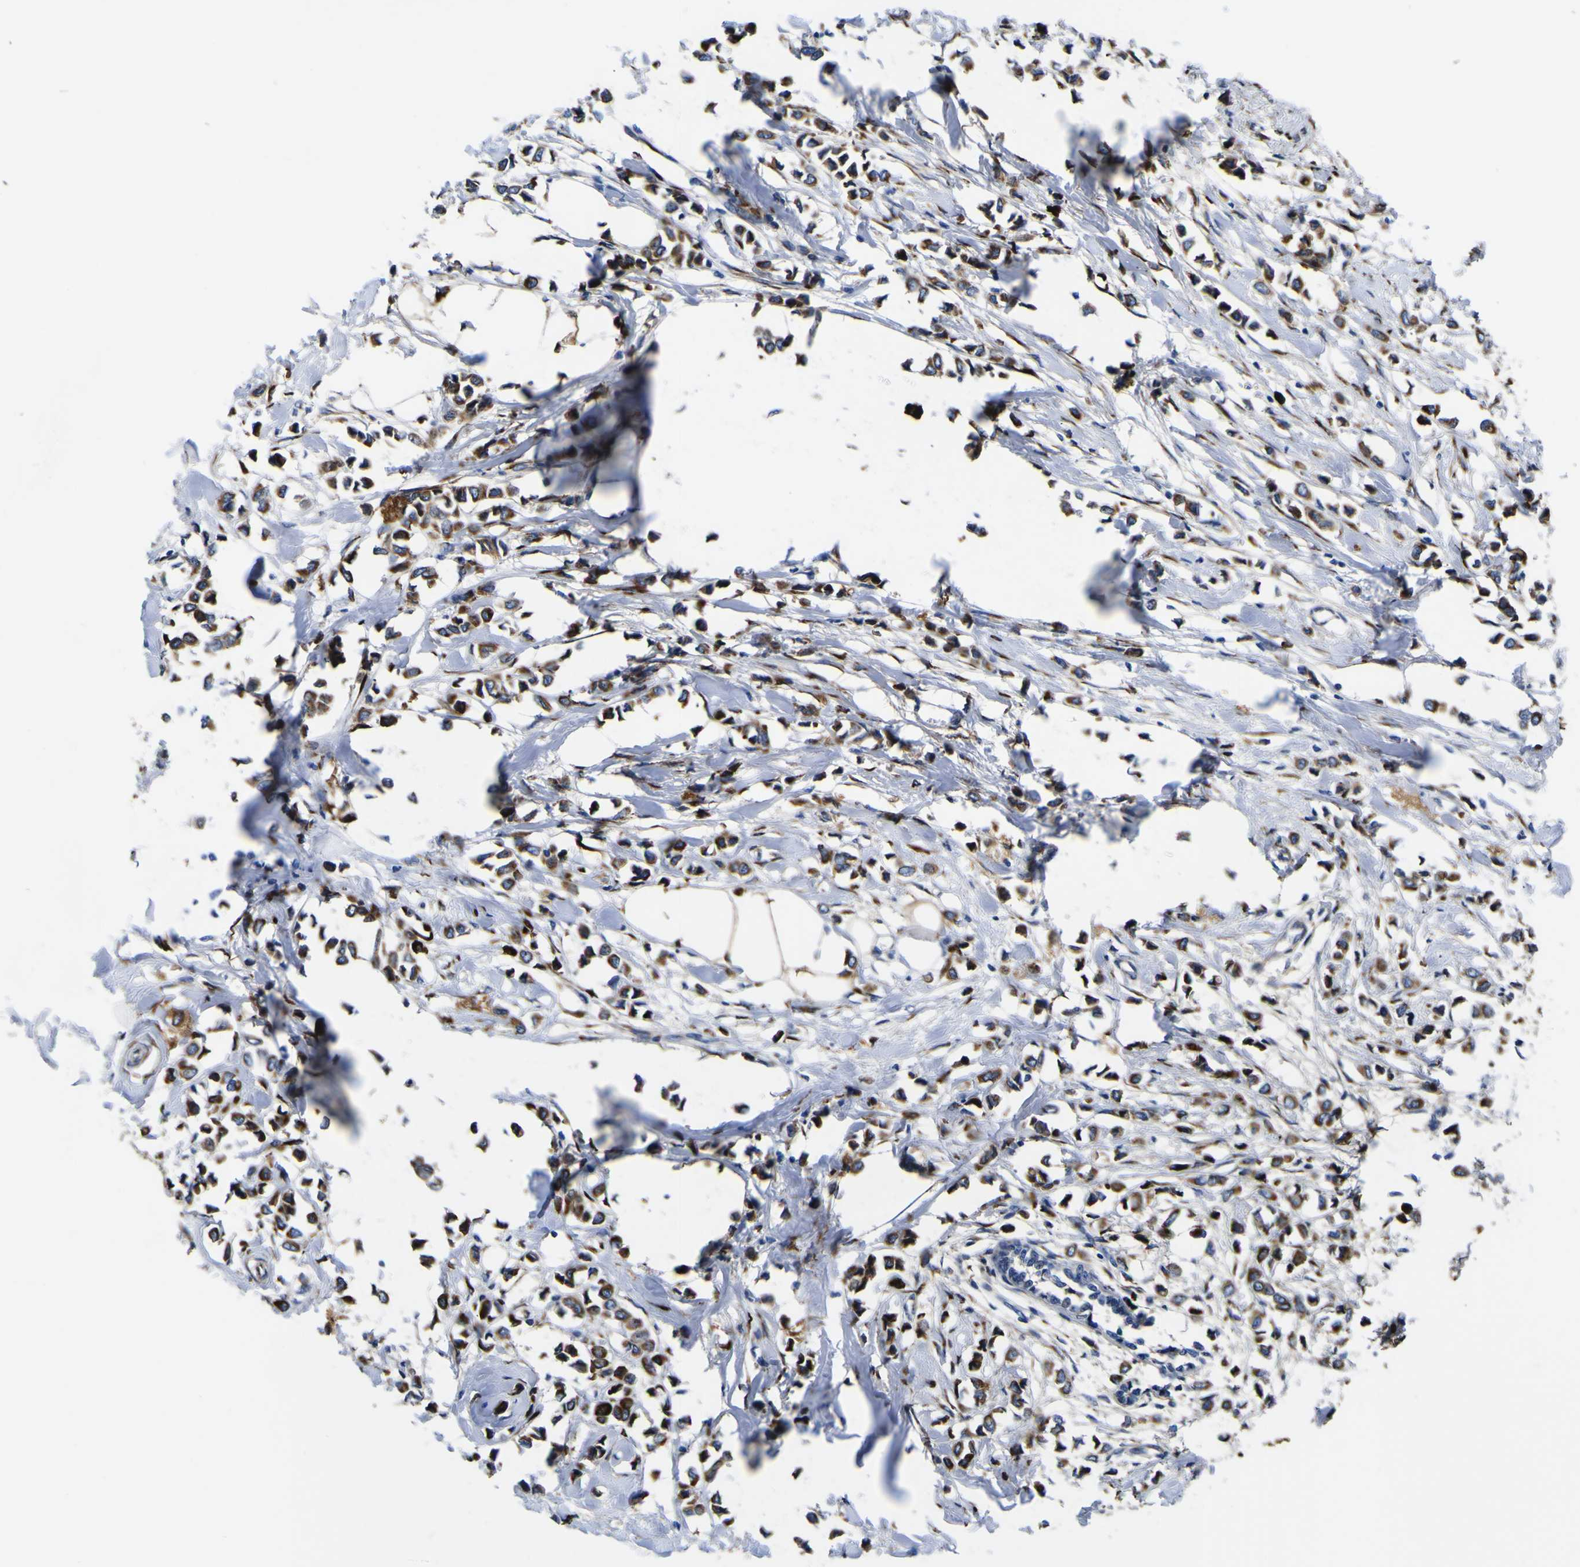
{"staining": {"intensity": "moderate", "quantity": ">75%", "location": "cytoplasmic/membranous"}, "tissue": "breast cancer", "cell_type": "Tumor cells", "image_type": "cancer", "snomed": [{"axis": "morphology", "description": "Lobular carcinoma"}, {"axis": "topography", "description": "Breast"}], "caption": "Breast lobular carcinoma stained for a protein (brown) reveals moderate cytoplasmic/membranous positive staining in approximately >75% of tumor cells.", "gene": "SCD", "patient": {"sex": "female", "age": 51}}